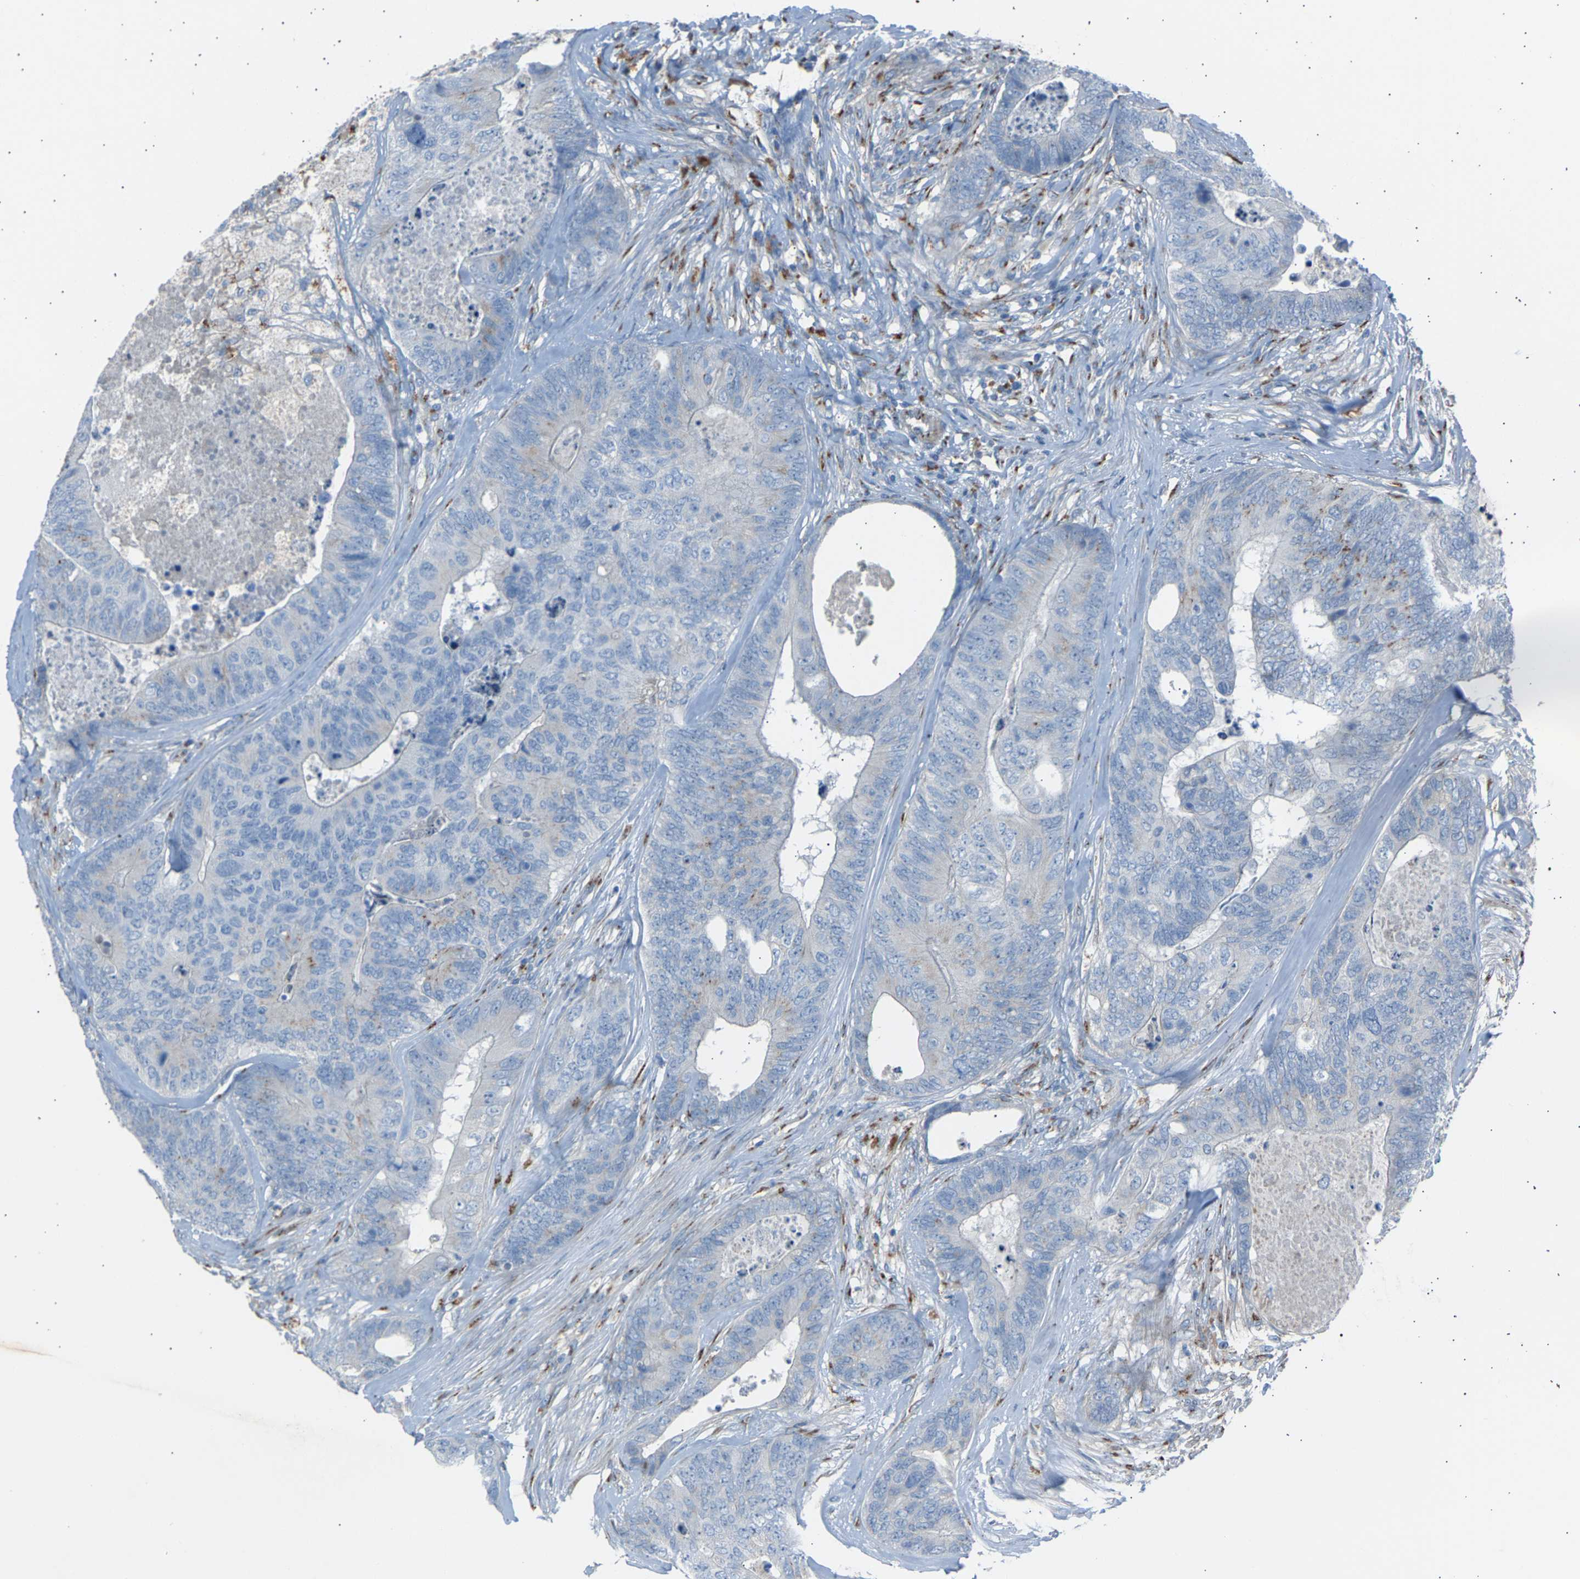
{"staining": {"intensity": "moderate", "quantity": "<25%", "location": "cytoplasmic/membranous"}, "tissue": "colorectal cancer", "cell_type": "Tumor cells", "image_type": "cancer", "snomed": [{"axis": "morphology", "description": "Adenocarcinoma, NOS"}, {"axis": "topography", "description": "Colon"}], "caption": "Colorectal cancer stained with DAB immunohistochemistry reveals low levels of moderate cytoplasmic/membranous expression in approximately <25% of tumor cells.", "gene": "CYREN", "patient": {"sex": "female", "age": 67}}